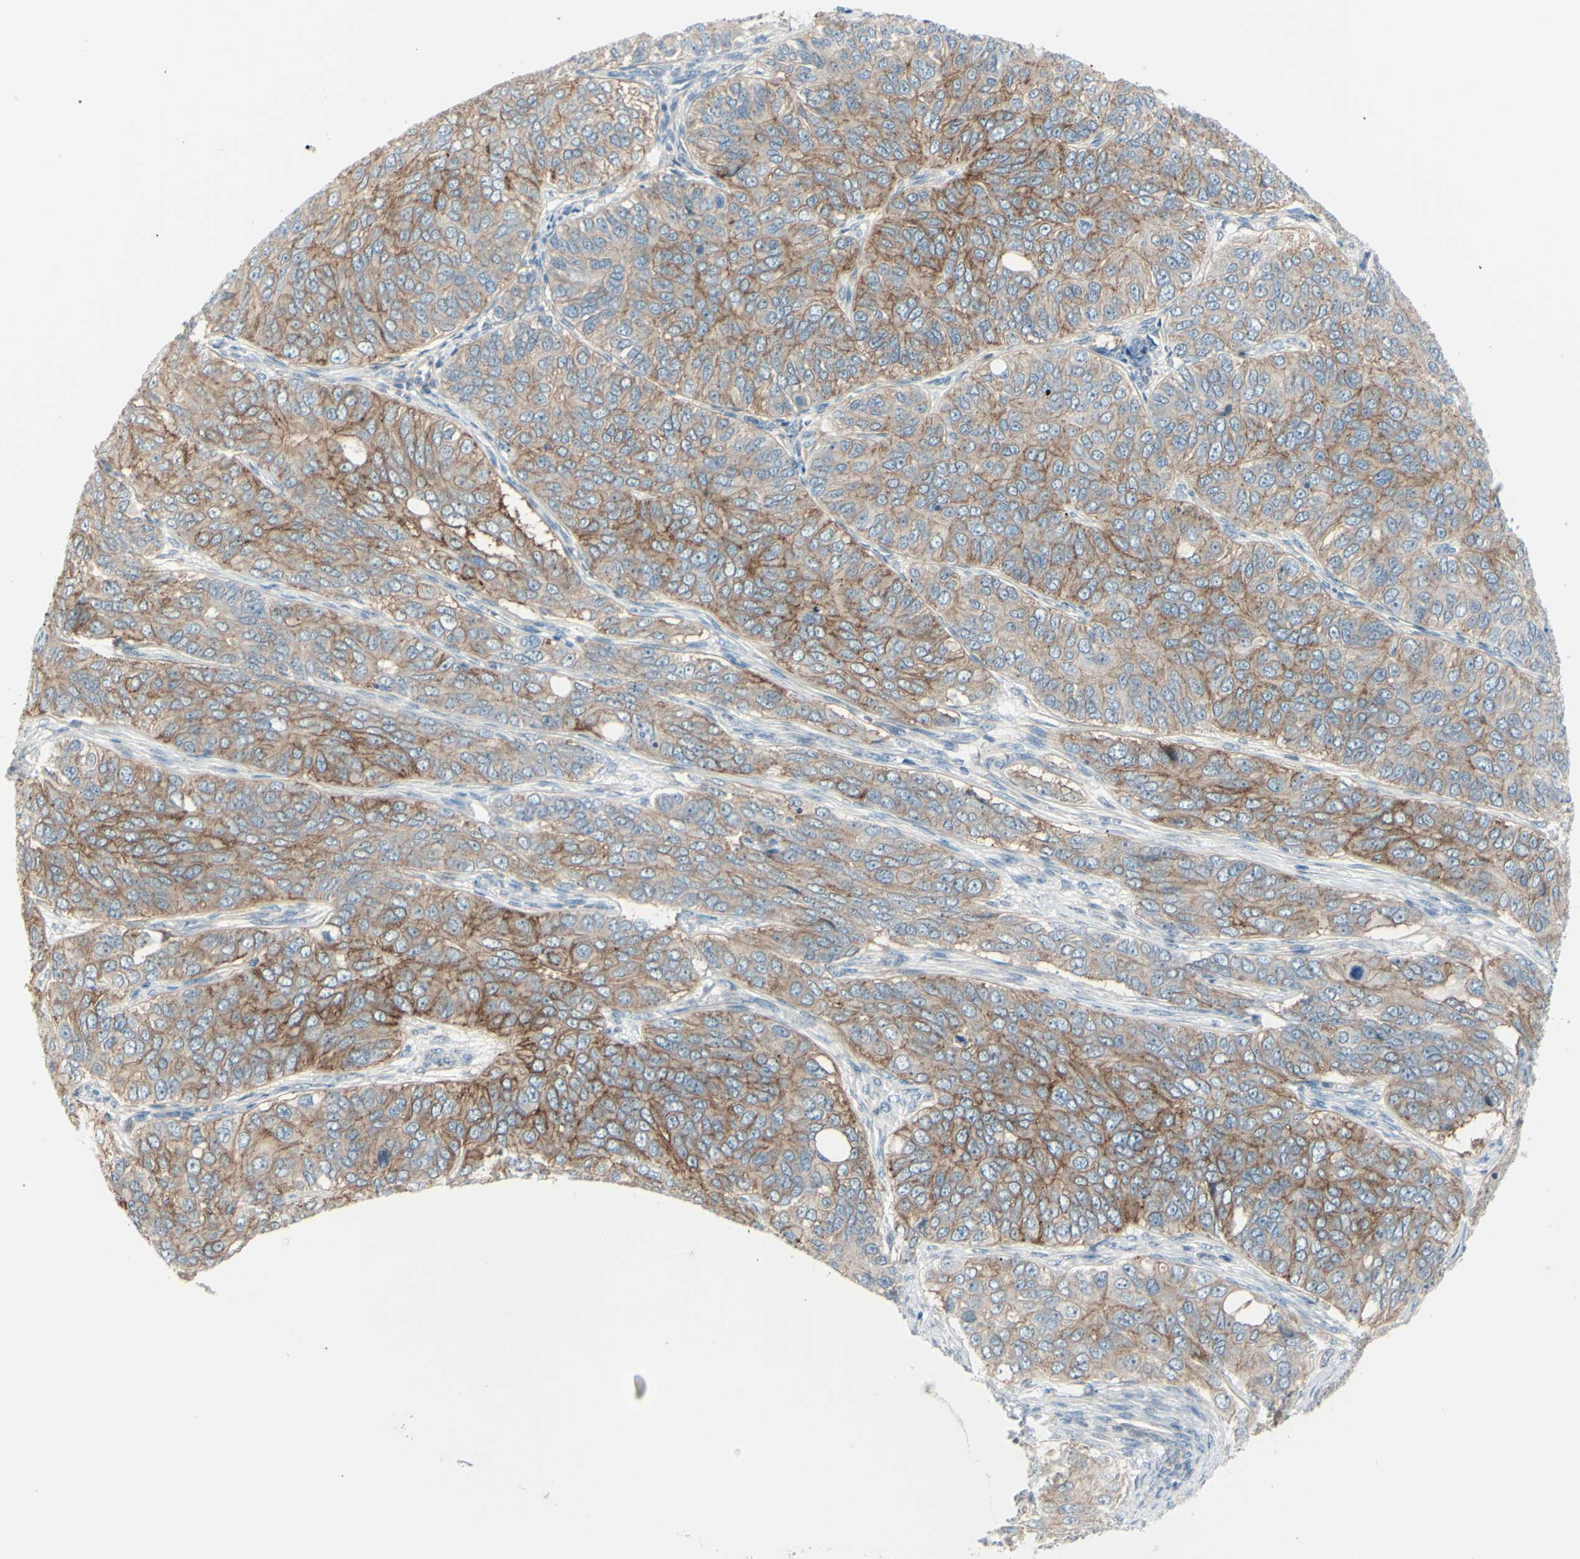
{"staining": {"intensity": "moderate", "quantity": ">75%", "location": "cytoplasmic/membranous"}, "tissue": "ovarian cancer", "cell_type": "Tumor cells", "image_type": "cancer", "snomed": [{"axis": "morphology", "description": "Carcinoma, endometroid"}, {"axis": "topography", "description": "Ovary"}], "caption": "Moderate cytoplasmic/membranous positivity is appreciated in approximately >75% of tumor cells in ovarian endometroid carcinoma. (Stains: DAB in brown, nuclei in blue, Microscopy: brightfield microscopy at high magnification).", "gene": "LRRK1", "patient": {"sex": "female", "age": 51}}